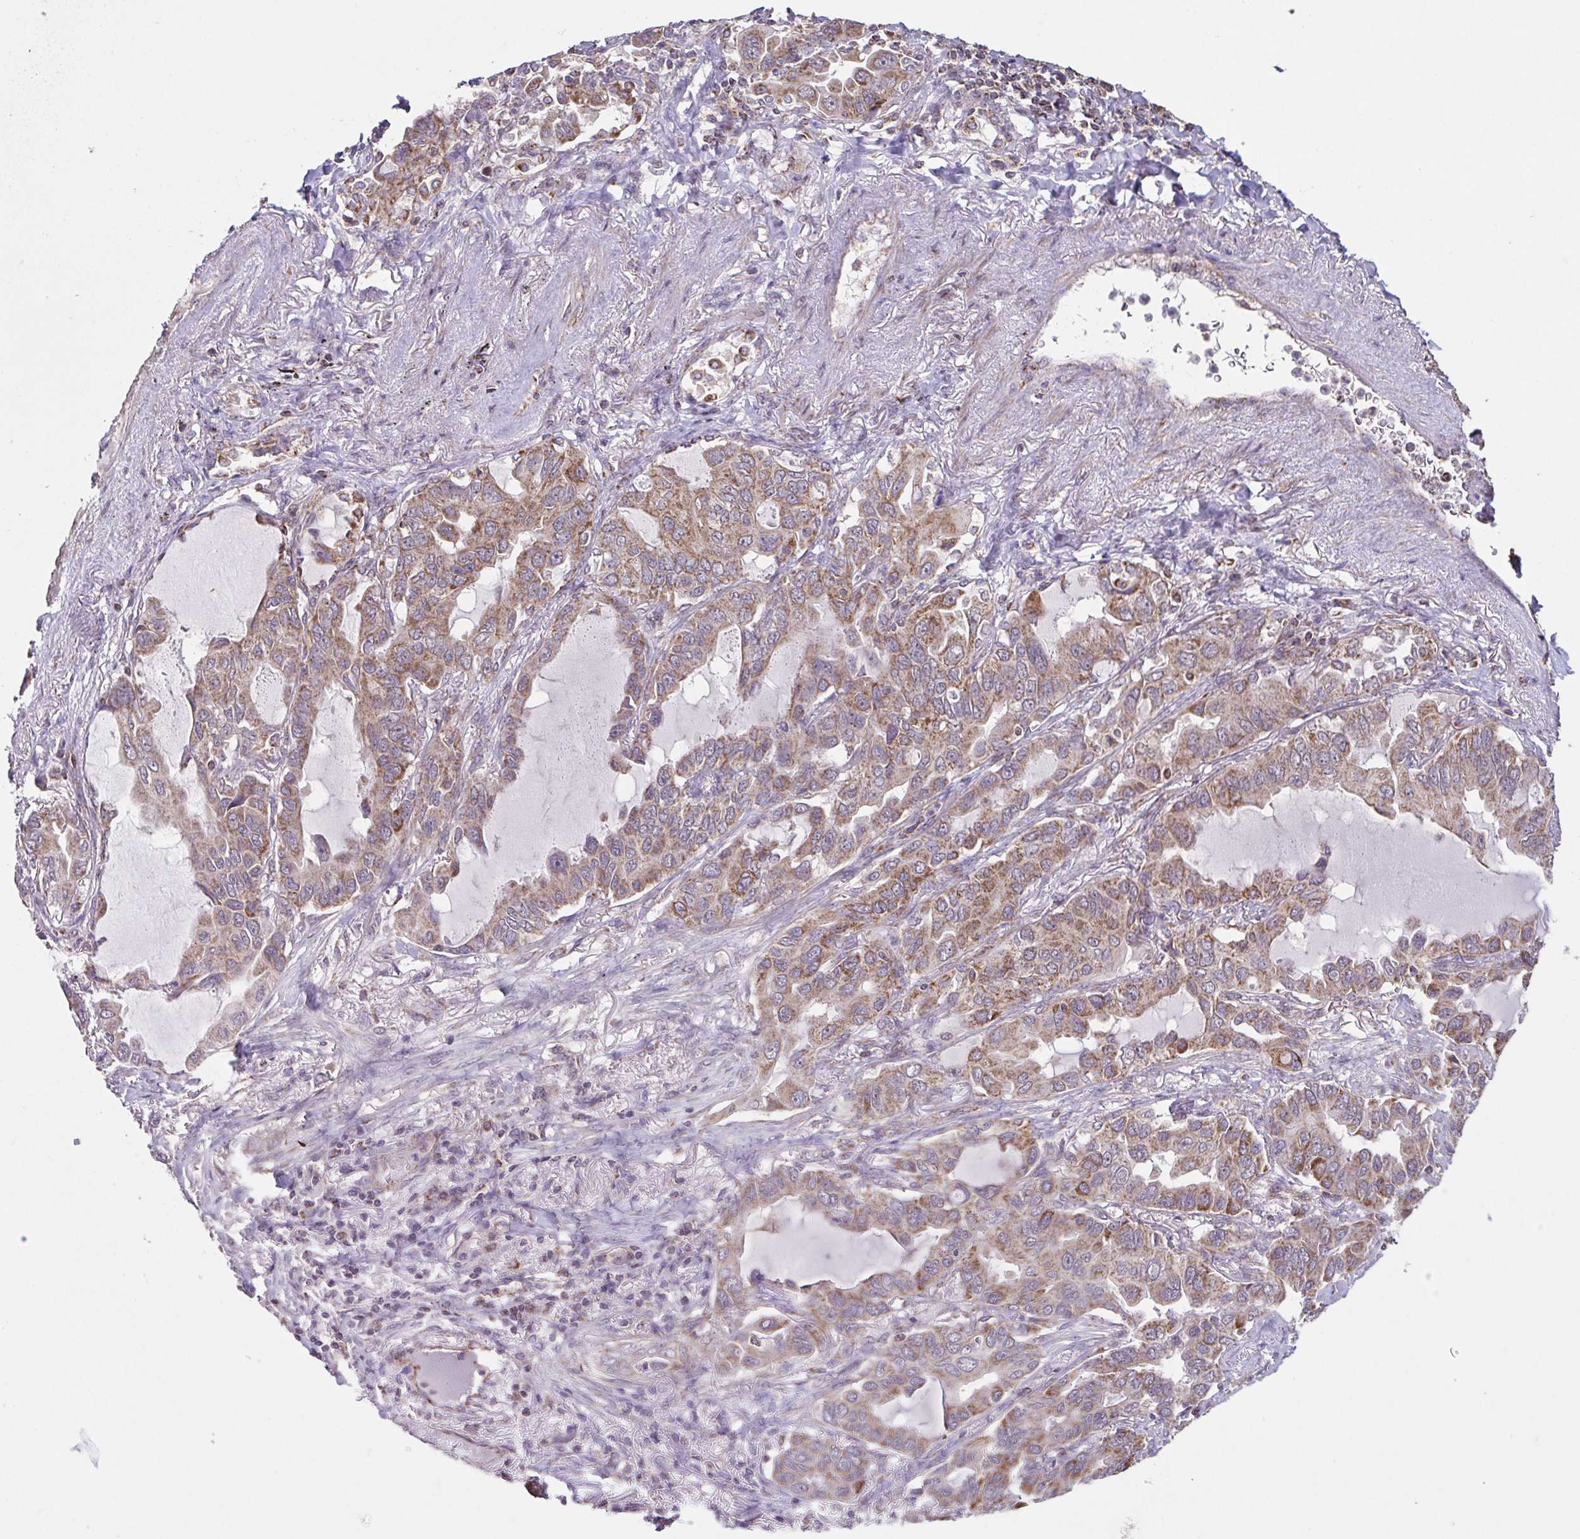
{"staining": {"intensity": "moderate", "quantity": ">75%", "location": "cytoplasmic/membranous"}, "tissue": "lung cancer", "cell_type": "Tumor cells", "image_type": "cancer", "snomed": [{"axis": "morphology", "description": "Adenocarcinoma, NOS"}, {"axis": "topography", "description": "Lung"}], "caption": "About >75% of tumor cells in human lung adenocarcinoma exhibit moderate cytoplasmic/membranous protein positivity as visualized by brown immunohistochemical staining.", "gene": "DIP2B", "patient": {"sex": "male", "age": 64}}